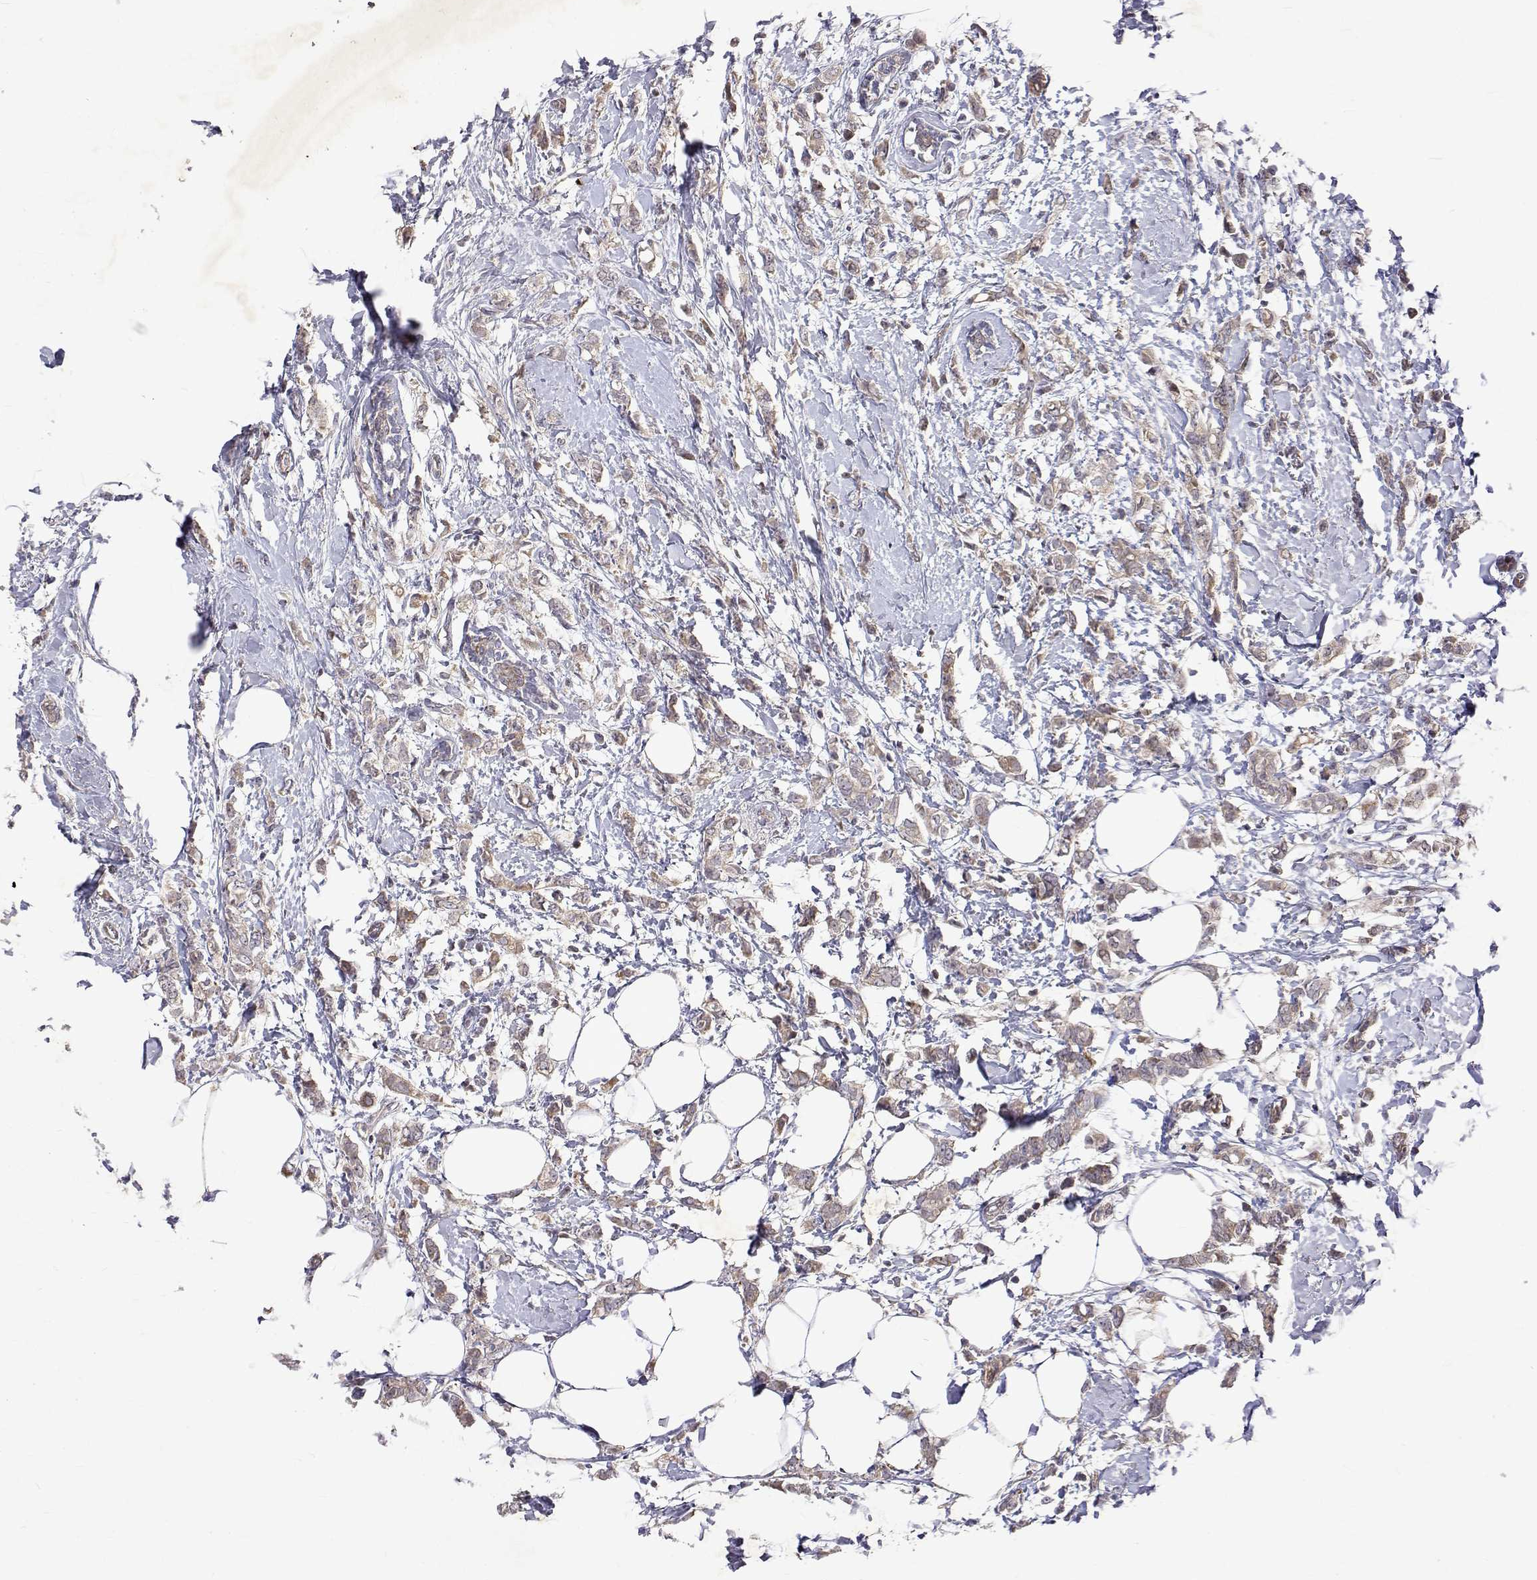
{"staining": {"intensity": "weak", "quantity": "25%-75%", "location": "cytoplasmic/membranous"}, "tissue": "breast cancer", "cell_type": "Tumor cells", "image_type": "cancer", "snomed": [{"axis": "morphology", "description": "Duct carcinoma"}, {"axis": "topography", "description": "Breast"}], "caption": "Immunohistochemistry histopathology image of human breast intraductal carcinoma stained for a protein (brown), which reveals low levels of weak cytoplasmic/membranous staining in approximately 25%-75% of tumor cells.", "gene": "ALKBH8", "patient": {"sex": "female", "age": 40}}